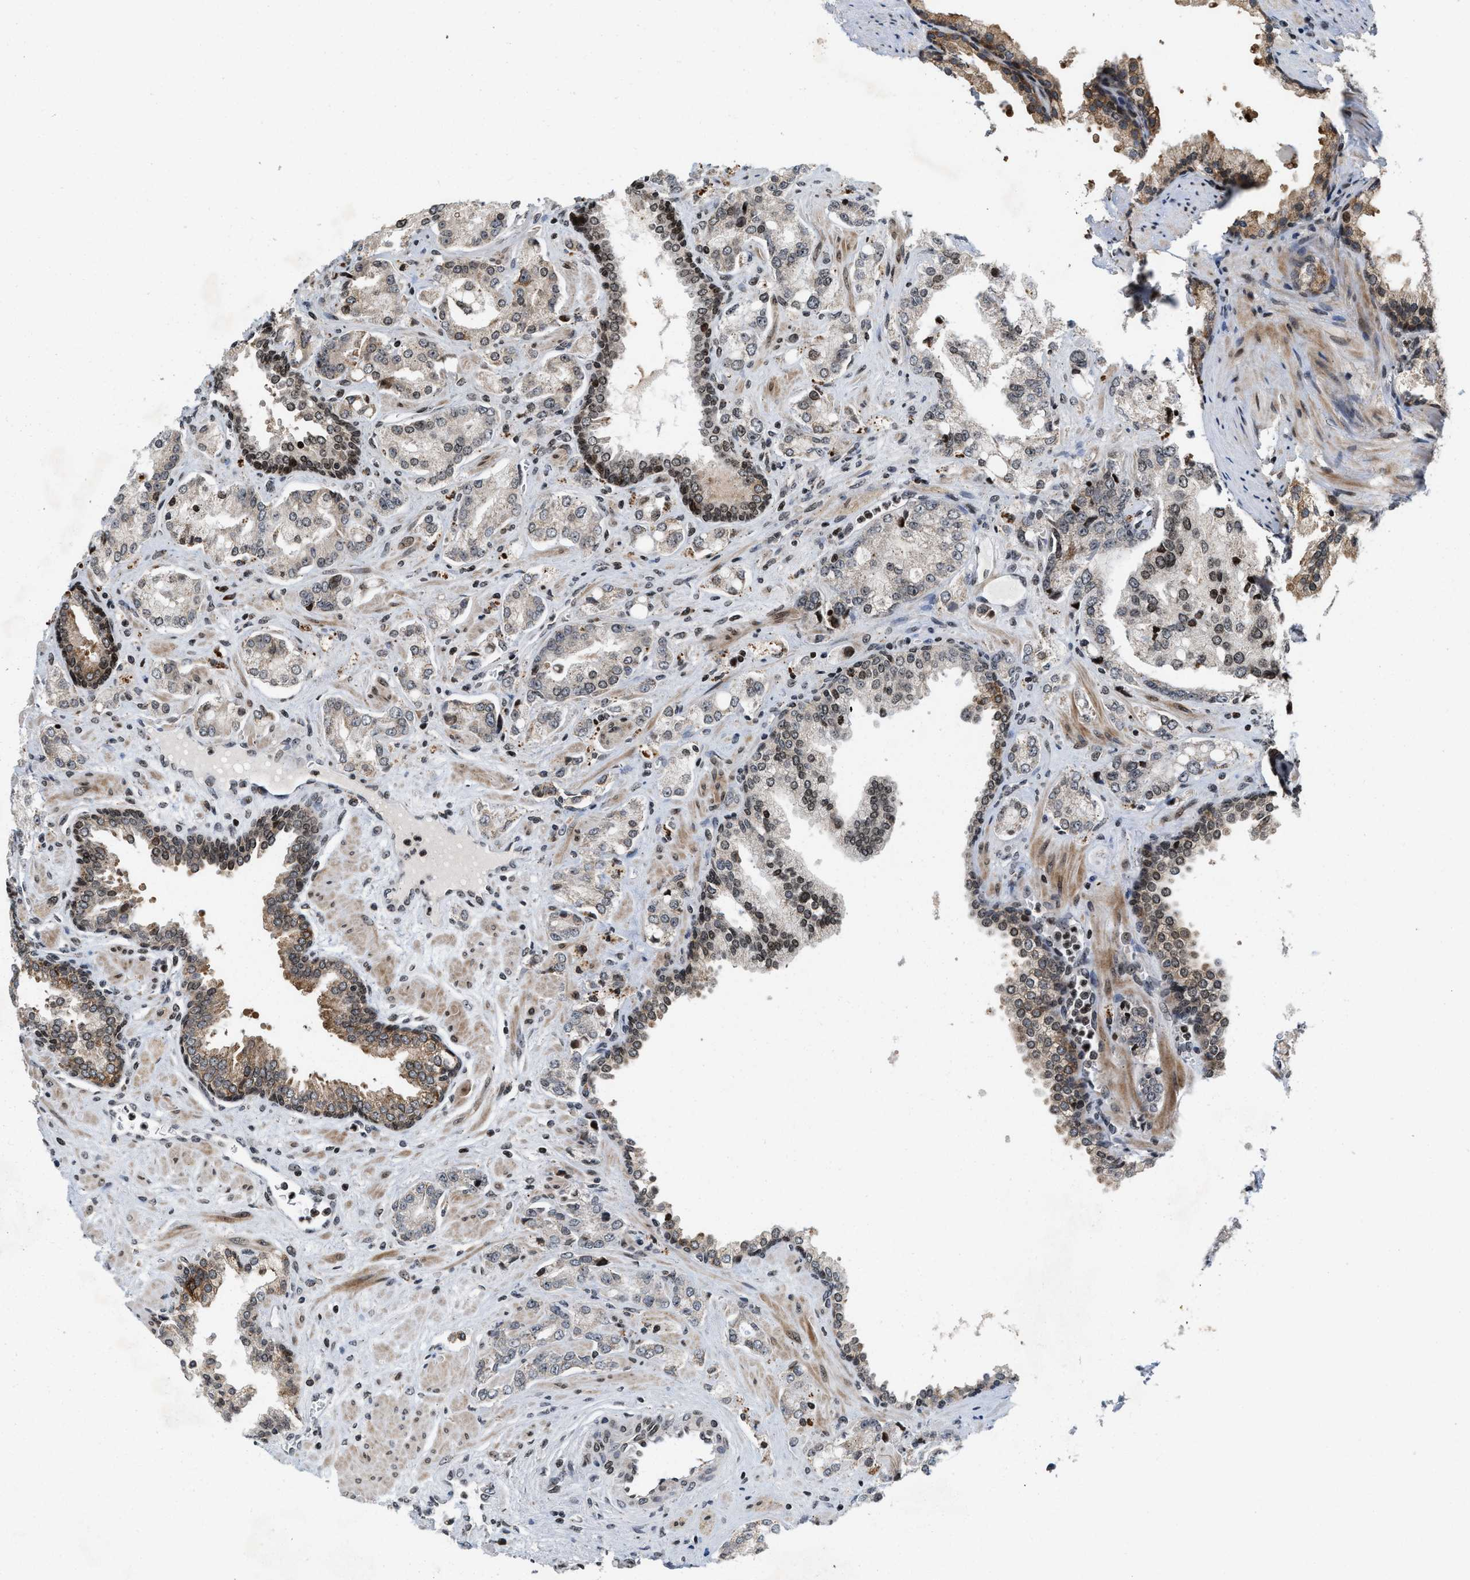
{"staining": {"intensity": "moderate", "quantity": "<25%", "location": "cytoplasmic/membranous,nuclear"}, "tissue": "prostate cancer", "cell_type": "Tumor cells", "image_type": "cancer", "snomed": [{"axis": "morphology", "description": "Adenocarcinoma, High grade"}, {"axis": "topography", "description": "Prostate"}], "caption": "Moderate cytoplasmic/membranous and nuclear positivity is appreciated in about <25% of tumor cells in adenocarcinoma (high-grade) (prostate).", "gene": "PDZD2", "patient": {"sex": "male", "age": 67}}